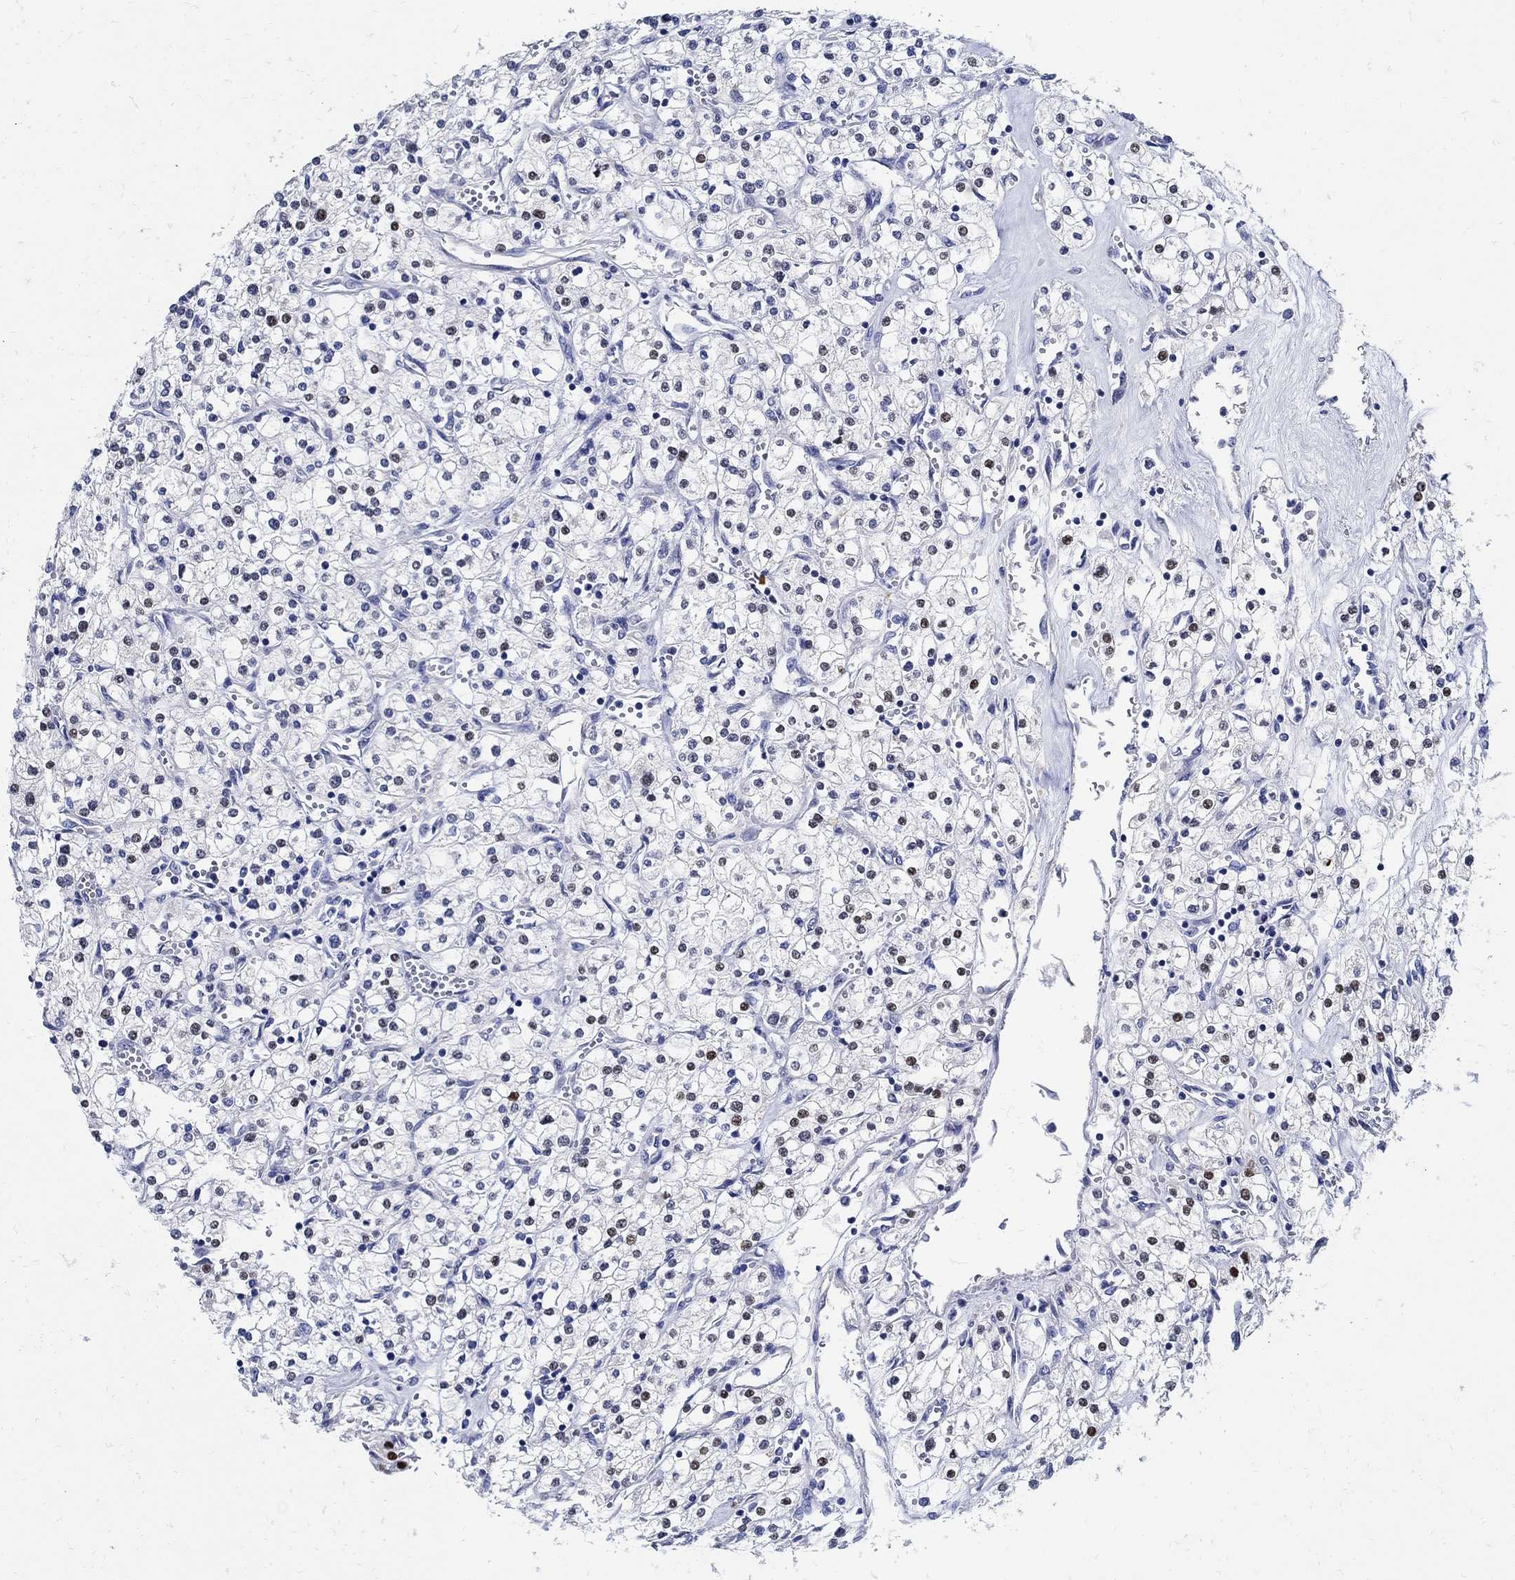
{"staining": {"intensity": "moderate", "quantity": "<25%", "location": "nuclear"}, "tissue": "renal cancer", "cell_type": "Tumor cells", "image_type": "cancer", "snomed": [{"axis": "morphology", "description": "Adenocarcinoma, NOS"}, {"axis": "topography", "description": "Kidney"}], "caption": "An immunohistochemistry (IHC) image of neoplastic tissue is shown. Protein staining in brown shows moderate nuclear positivity in renal cancer within tumor cells. (Brightfield microscopy of DAB IHC at high magnification).", "gene": "NOS1", "patient": {"sex": "male", "age": 80}}